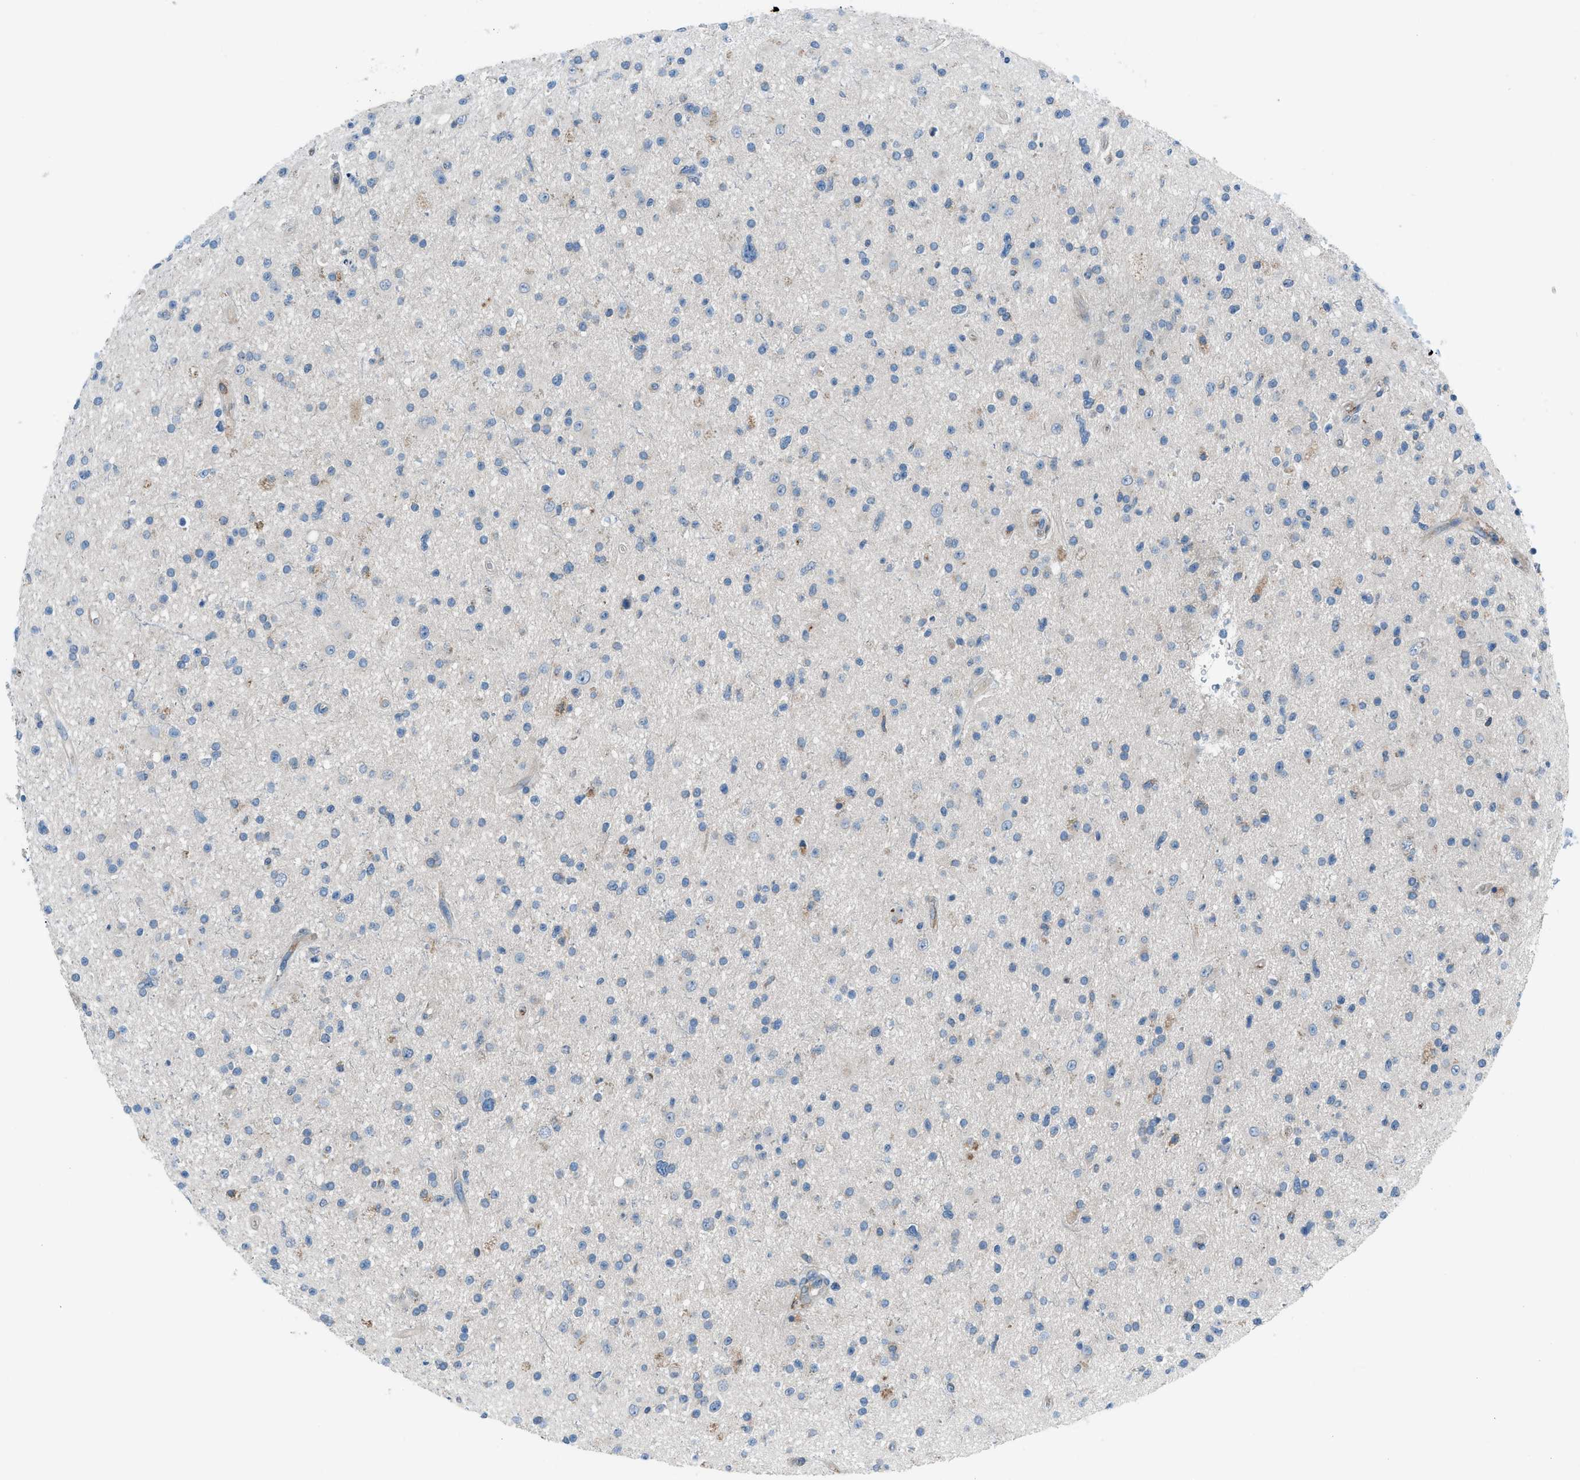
{"staining": {"intensity": "negative", "quantity": "none", "location": "none"}, "tissue": "glioma", "cell_type": "Tumor cells", "image_type": "cancer", "snomed": [{"axis": "morphology", "description": "Glioma, malignant, High grade"}, {"axis": "topography", "description": "Brain"}], "caption": "IHC of human glioma reveals no expression in tumor cells.", "gene": "HEG1", "patient": {"sex": "male", "age": 33}}